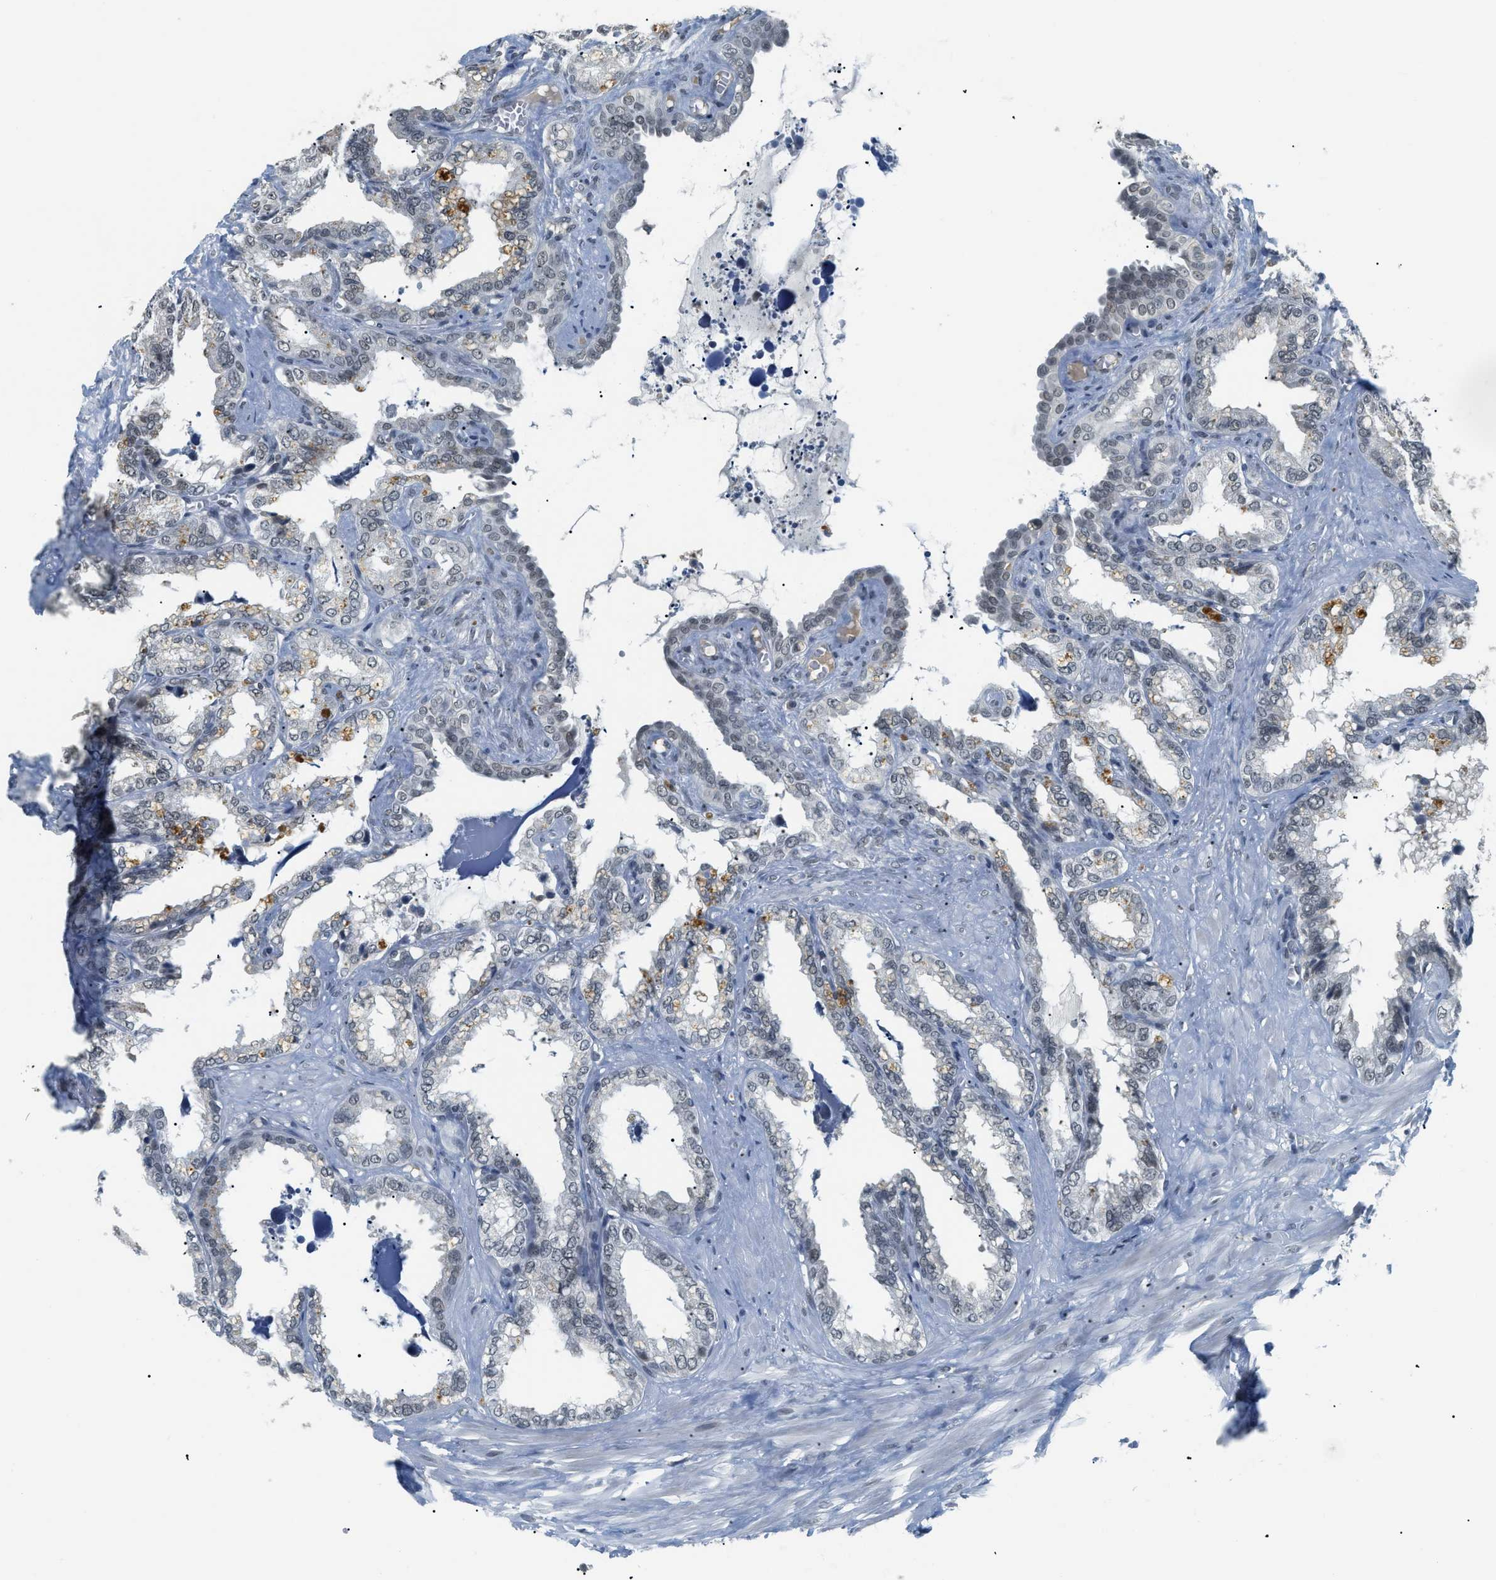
{"staining": {"intensity": "weak", "quantity": "25%-75%", "location": "nuclear"}, "tissue": "seminal vesicle", "cell_type": "Glandular cells", "image_type": "normal", "snomed": [{"axis": "morphology", "description": "Normal tissue, NOS"}, {"axis": "topography", "description": "Seminal veicle"}], "caption": "IHC staining of benign seminal vesicle, which demonstrates low levels of weak nuclear staining in about 25%-75% of glandular cells indicating weak nuclear protein expression. The staining was performed using DAB (brown) for protein detection and nuclei were counterstained in hematoxylin (blue).", "gene": "MZF1", "patient": {"sex": "male", "age": 64}}